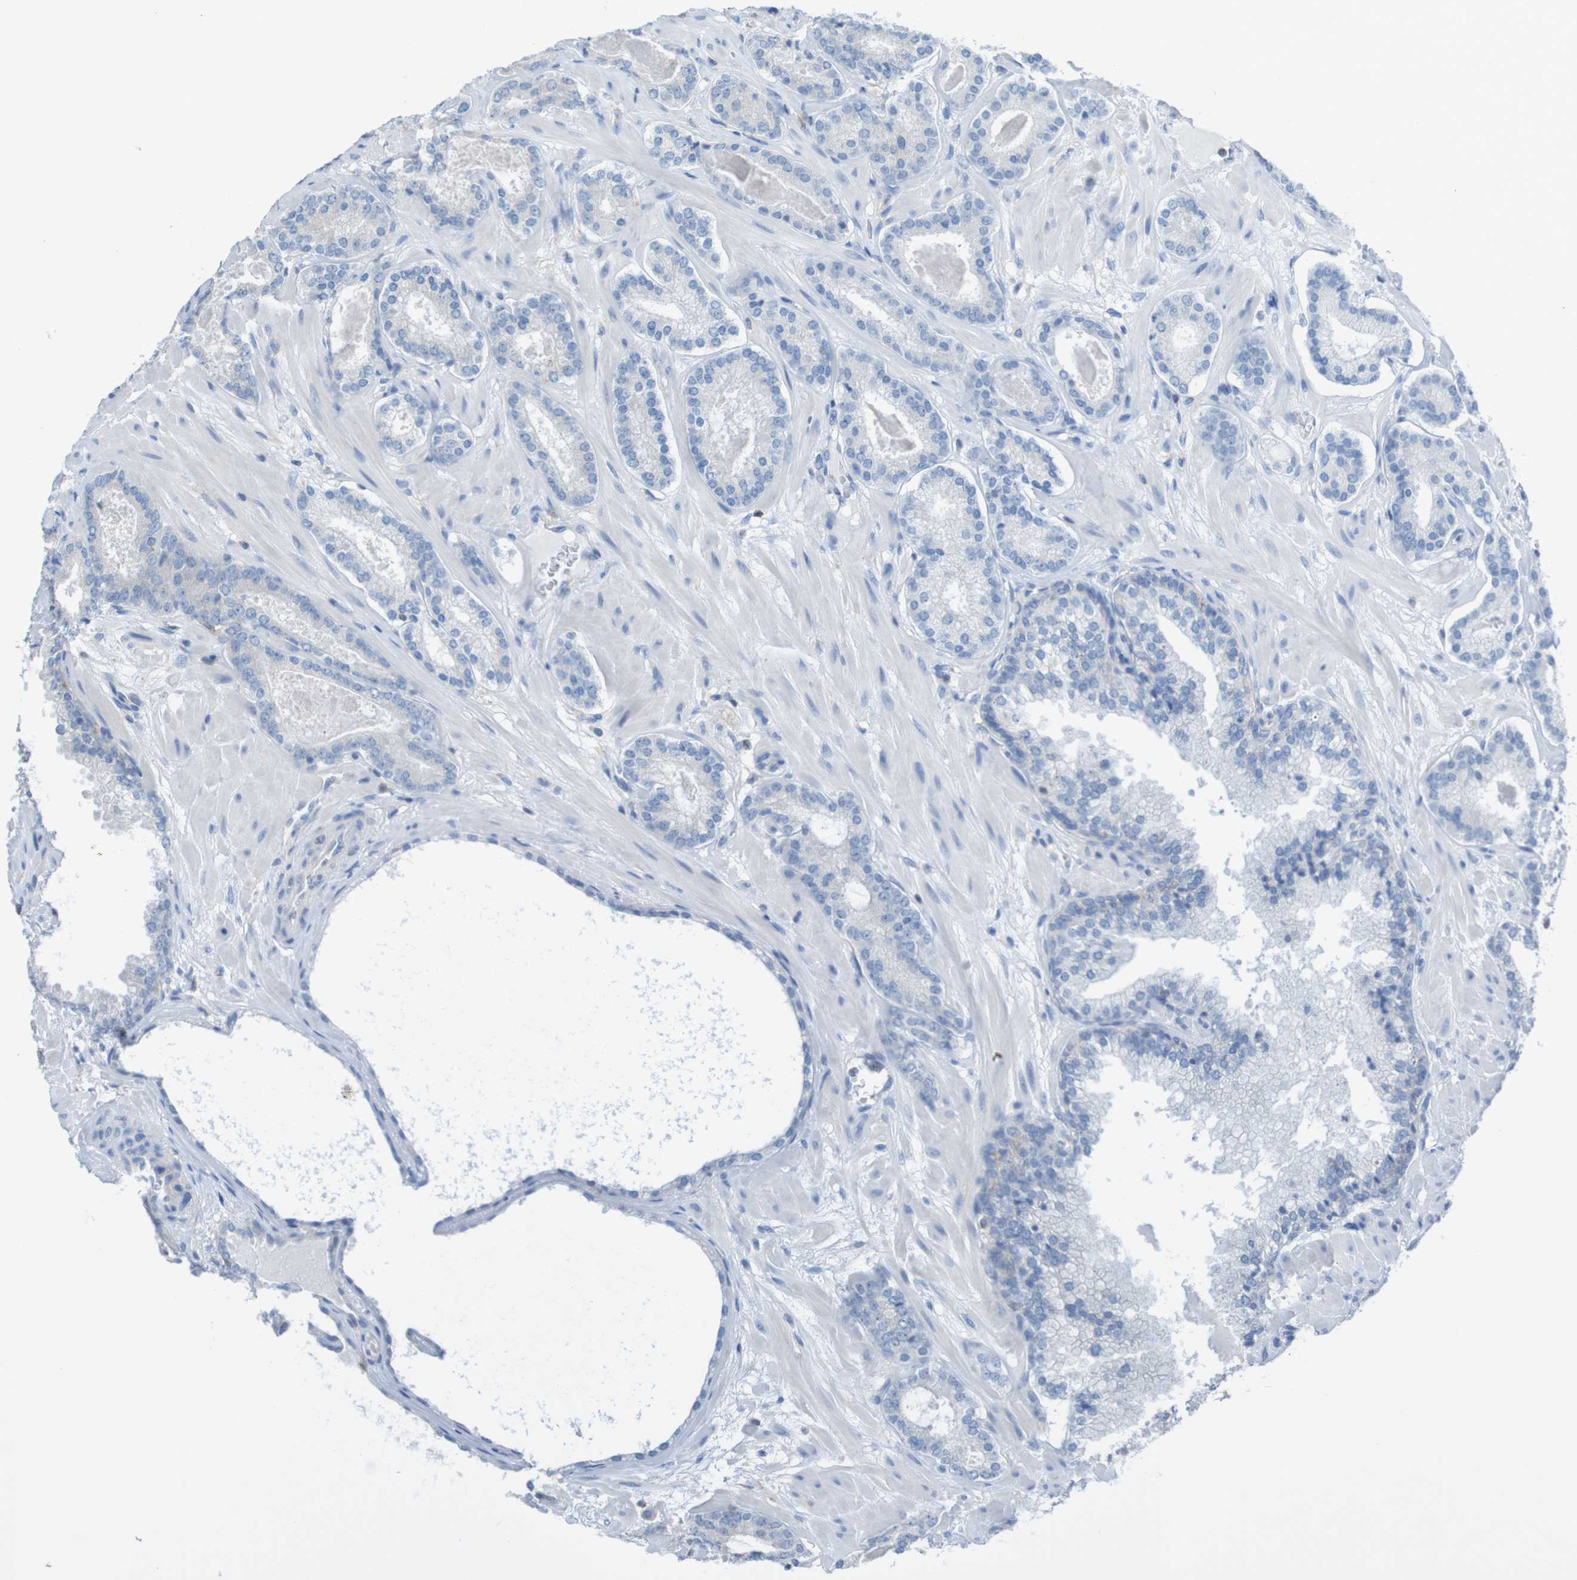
{"staining": {"intensity": "negative", "quantity": "none", "location": "none"}, "tissue": "prostate cancer", "cell_type": "Tumor cells", "image_type": "cancer", "snomed": [{"axis": "morphology", "description": "Adenocarcinoma, Low grade"}, {"axis": "topography", "description": "Prostate"}], "caption": "Photomicrograph shows no significant protein expression in tumor cells of prostate cancer. Brightfield microscopy of immunohistochemistry (IHC) stained with DAB (3,3'-diaminobenzidine) (brown) and hematoxylin (blue), captured at high magnification.", "gene": "MINAR1", "patient": {"sex": "male", "age": 63}}